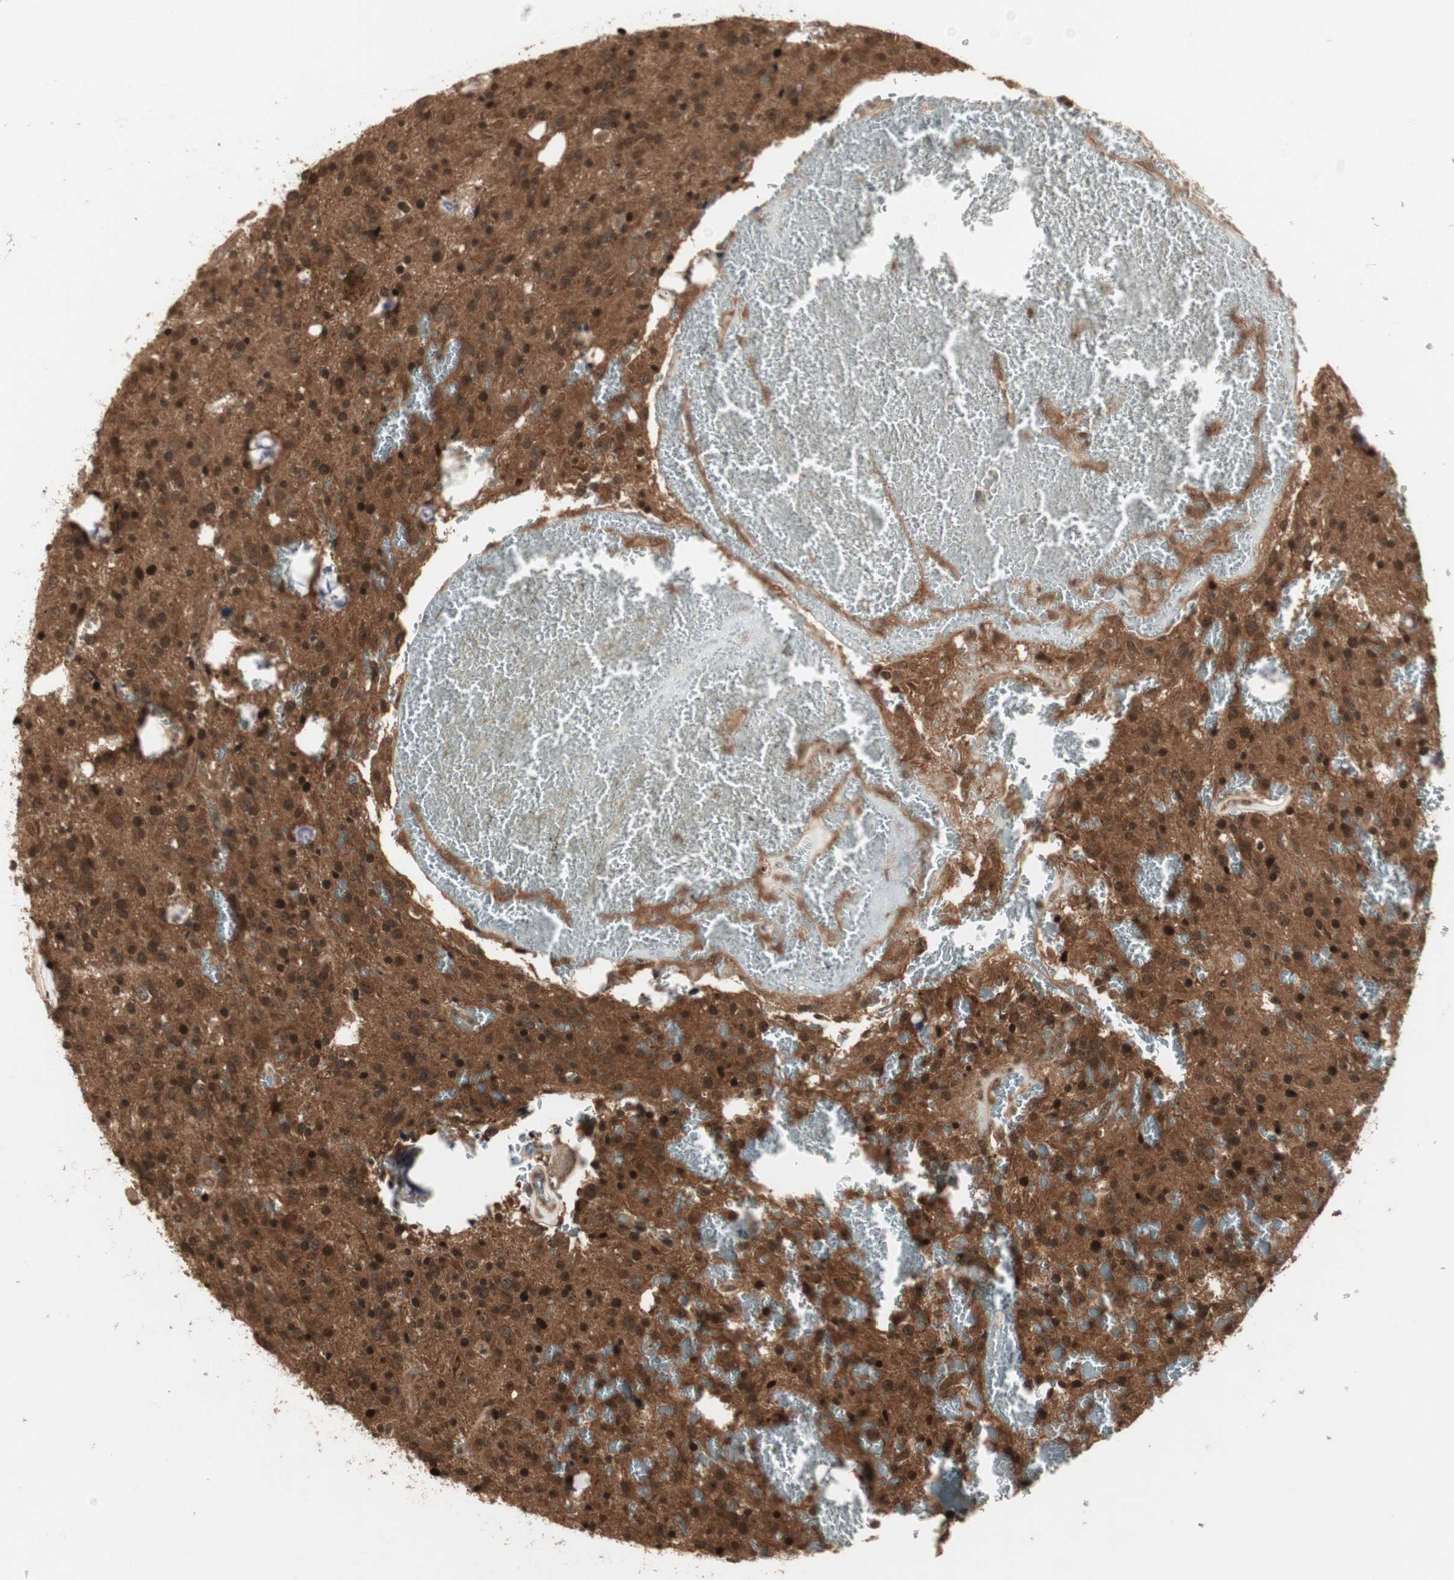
{"staining": {"intensity": "strong", "quantity": ">75%", "location": "cytoplasmic/membranous,nuclear"}, "tissue": "glioma", "cell_type": "Tumor cells", "image_type": "cancer", "snomed": [{"axis": "morphology", "description": "Glioma, malignant, Low grade"}, {"axis": "topography", "description": "Brain"}], "caption": "Protein analysis of low-grade glioma (malignant) tissue exhibits strong cytoplasmic/membranous and nuclear expression in approximately >75% of tumor cells.", "gene": "CSNK2B", "patient": {"sex": "male", "age": 58}}